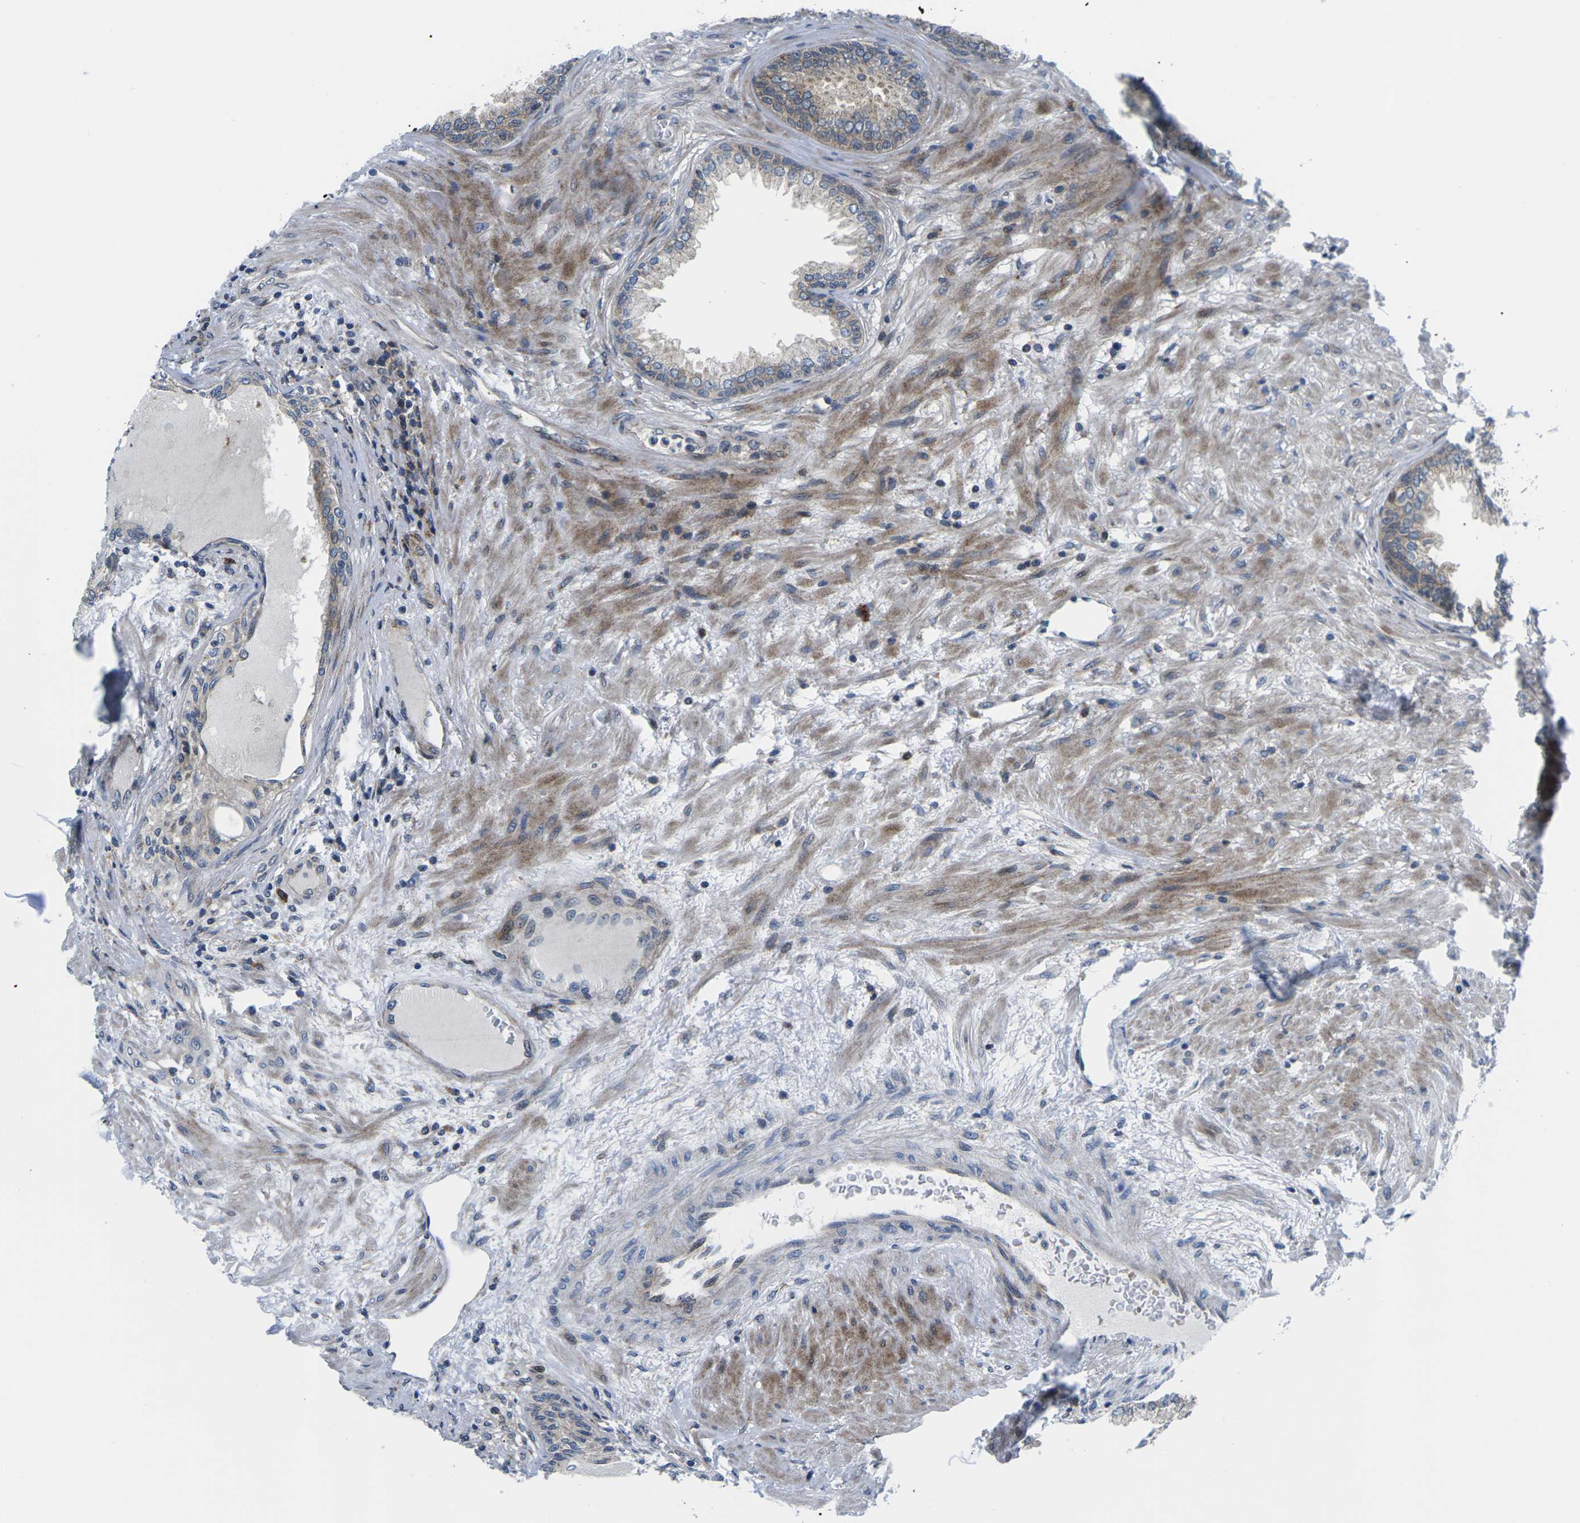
{"staining": {"intensity": "moderate", "quantity": ">75%", "location": "cytoplasmic/membranous"}, "tissue": "prostate", "cell_type": "Glandular cells", "image_type": "normal", "snomed": [{"axis": "morphology", "description": "Normal tissue, NOS"}, {"axis": "topography", "description": "Prostate"}], "caption": "DAB immunohistochemical staining of unremarkable prostate displays moderate cytoplasmic/membranous protein expression in about >75% of glandular cells.", "gene": "EIF4E", "patient": {"sex": "male", "age": 76}}